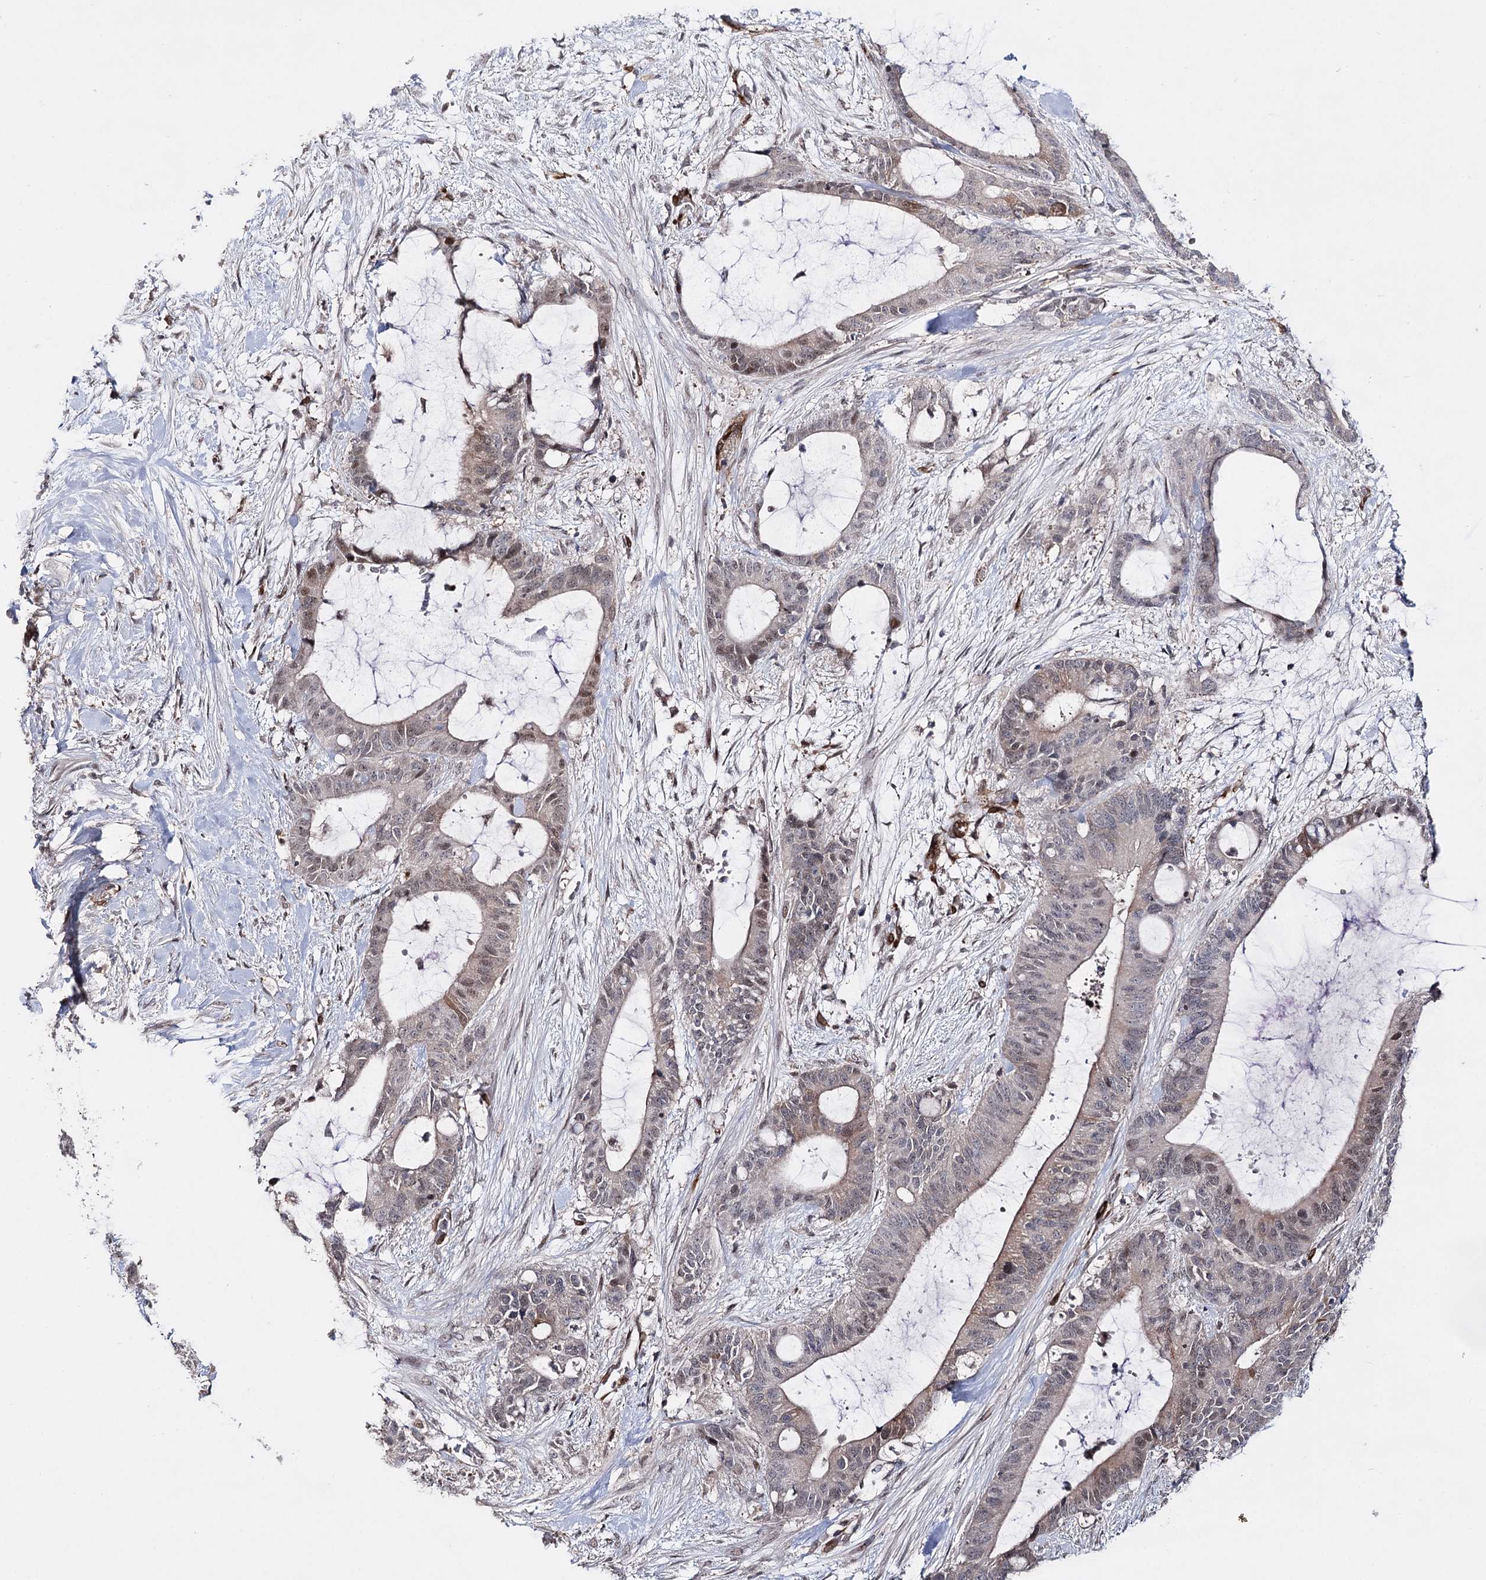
{"staining": {"intensity": "weak", "quantity": "<25%", "location": "cytoplasmic/membranous,nuclear"}, "tissue": "liver cancer", "cell_type": "Tumor cells", "image_type": "cancer", "snomed": [{"axis": "morphology", "description": "Normal tissue, NOS"}, {"axis": "morphology", "description": "Cholangiocarcinoma"}, {"axis": "topography", "description": "Liver"}, {"axis": "topography", "description": "Peripheral nerve tissue"}], "caption": "This is an immunohistochemistry histopathology image of human liver cholangiocarcinoma. There is no positivity in tumor cells.", "gene": "HSD11B2", "patient": {"sex": "female", "age": 73}}